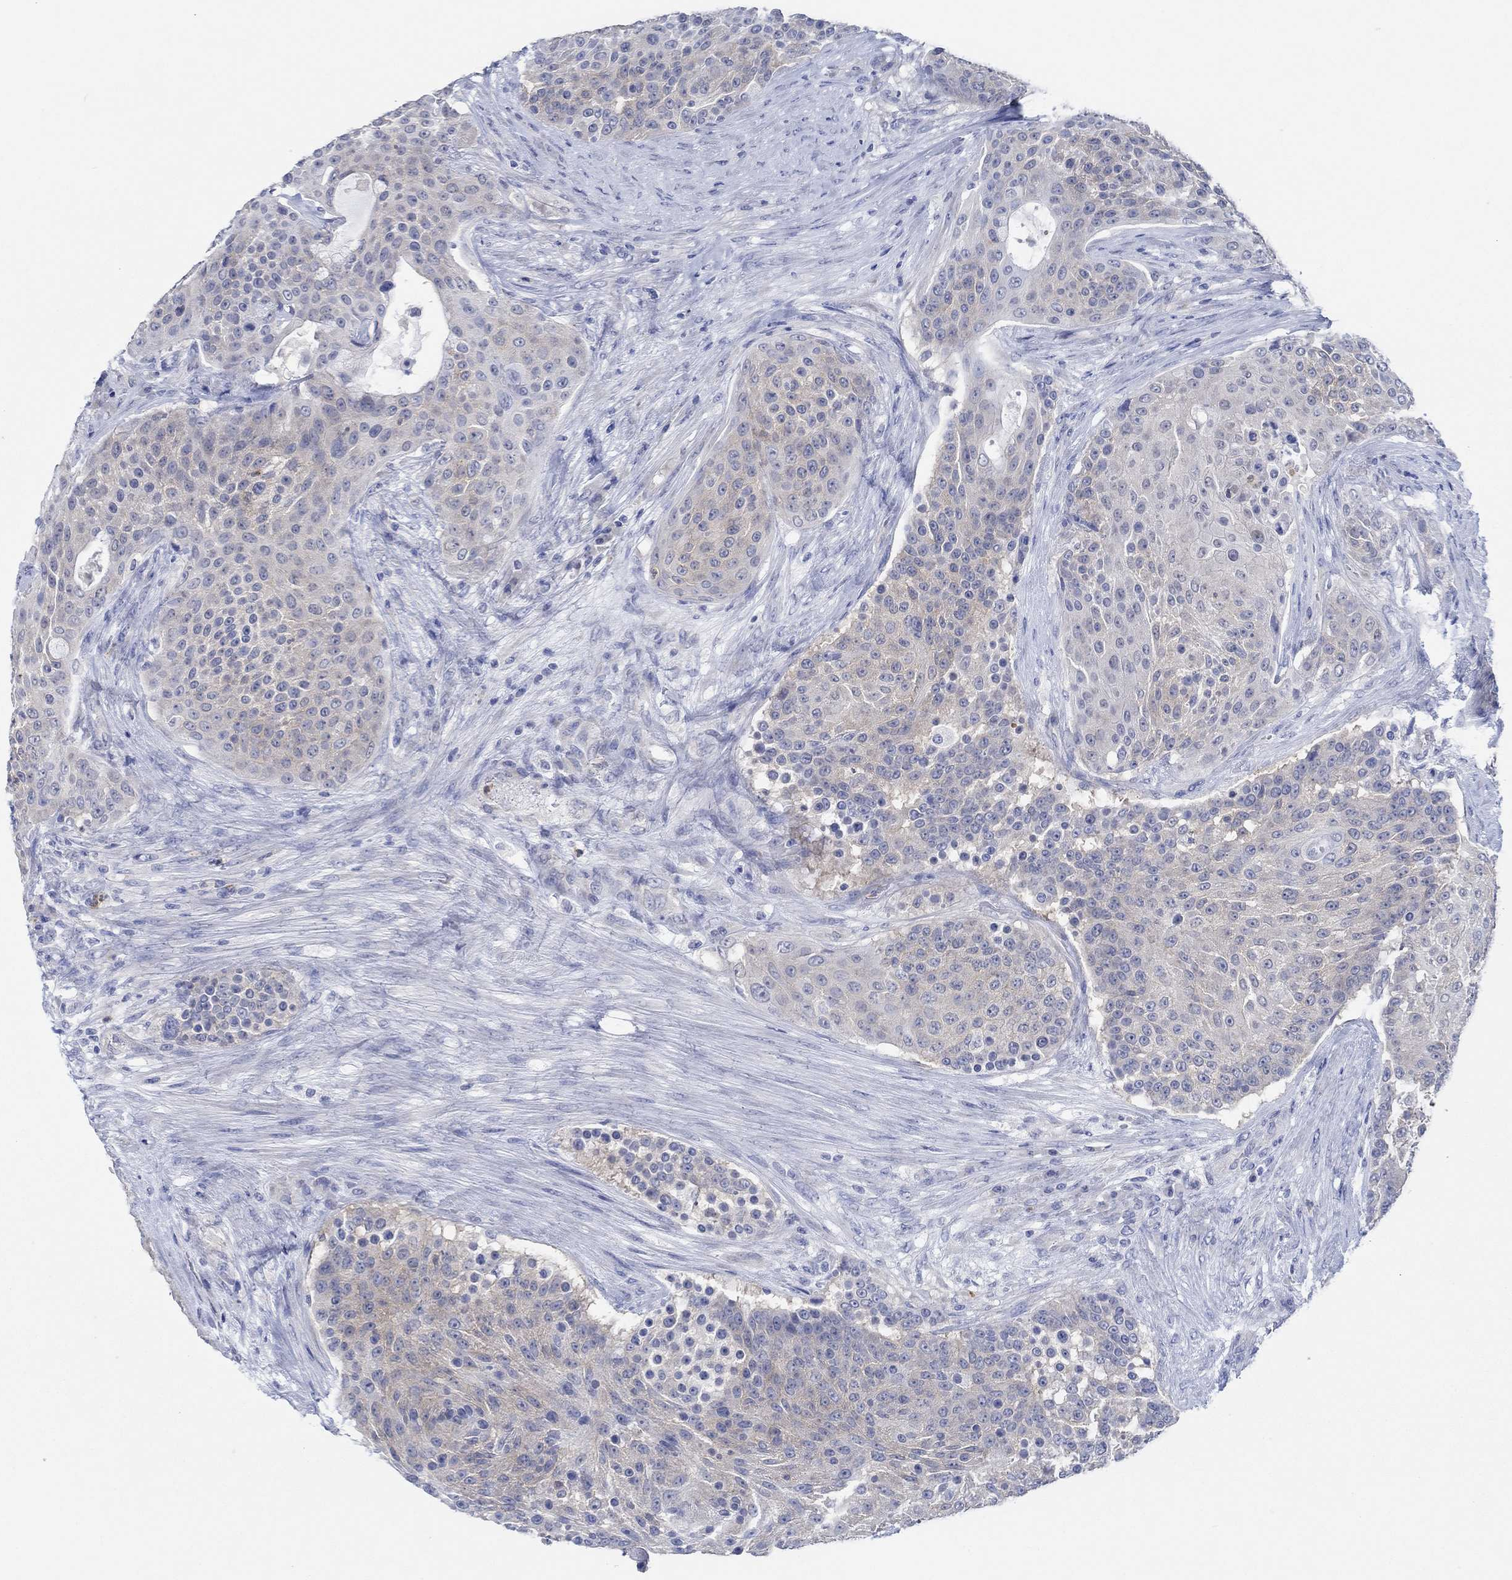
{"staining": {"intensity": "weak", "quantity": "25%-75%", "location": "cytoplasmic/membranous"}, "tissue": "urothelial cancer", "cell_type": "Tumor cells", "image_type": "cancer", "snomed": [{"axis": "morphology", "description": "Urothelial carcinoma, High grade"}, {"axis": "topography", "description": "Urinary bladder"}], "caption": "Human high-grade urothelial carcinoma stained for a protein (brown) exhibits weak cytoplasmic/membranous positive staining in approximately 25%-75% of tumor cells.", "gene": "ZNF671", "patient": {"sex": "female", "age": 63}}